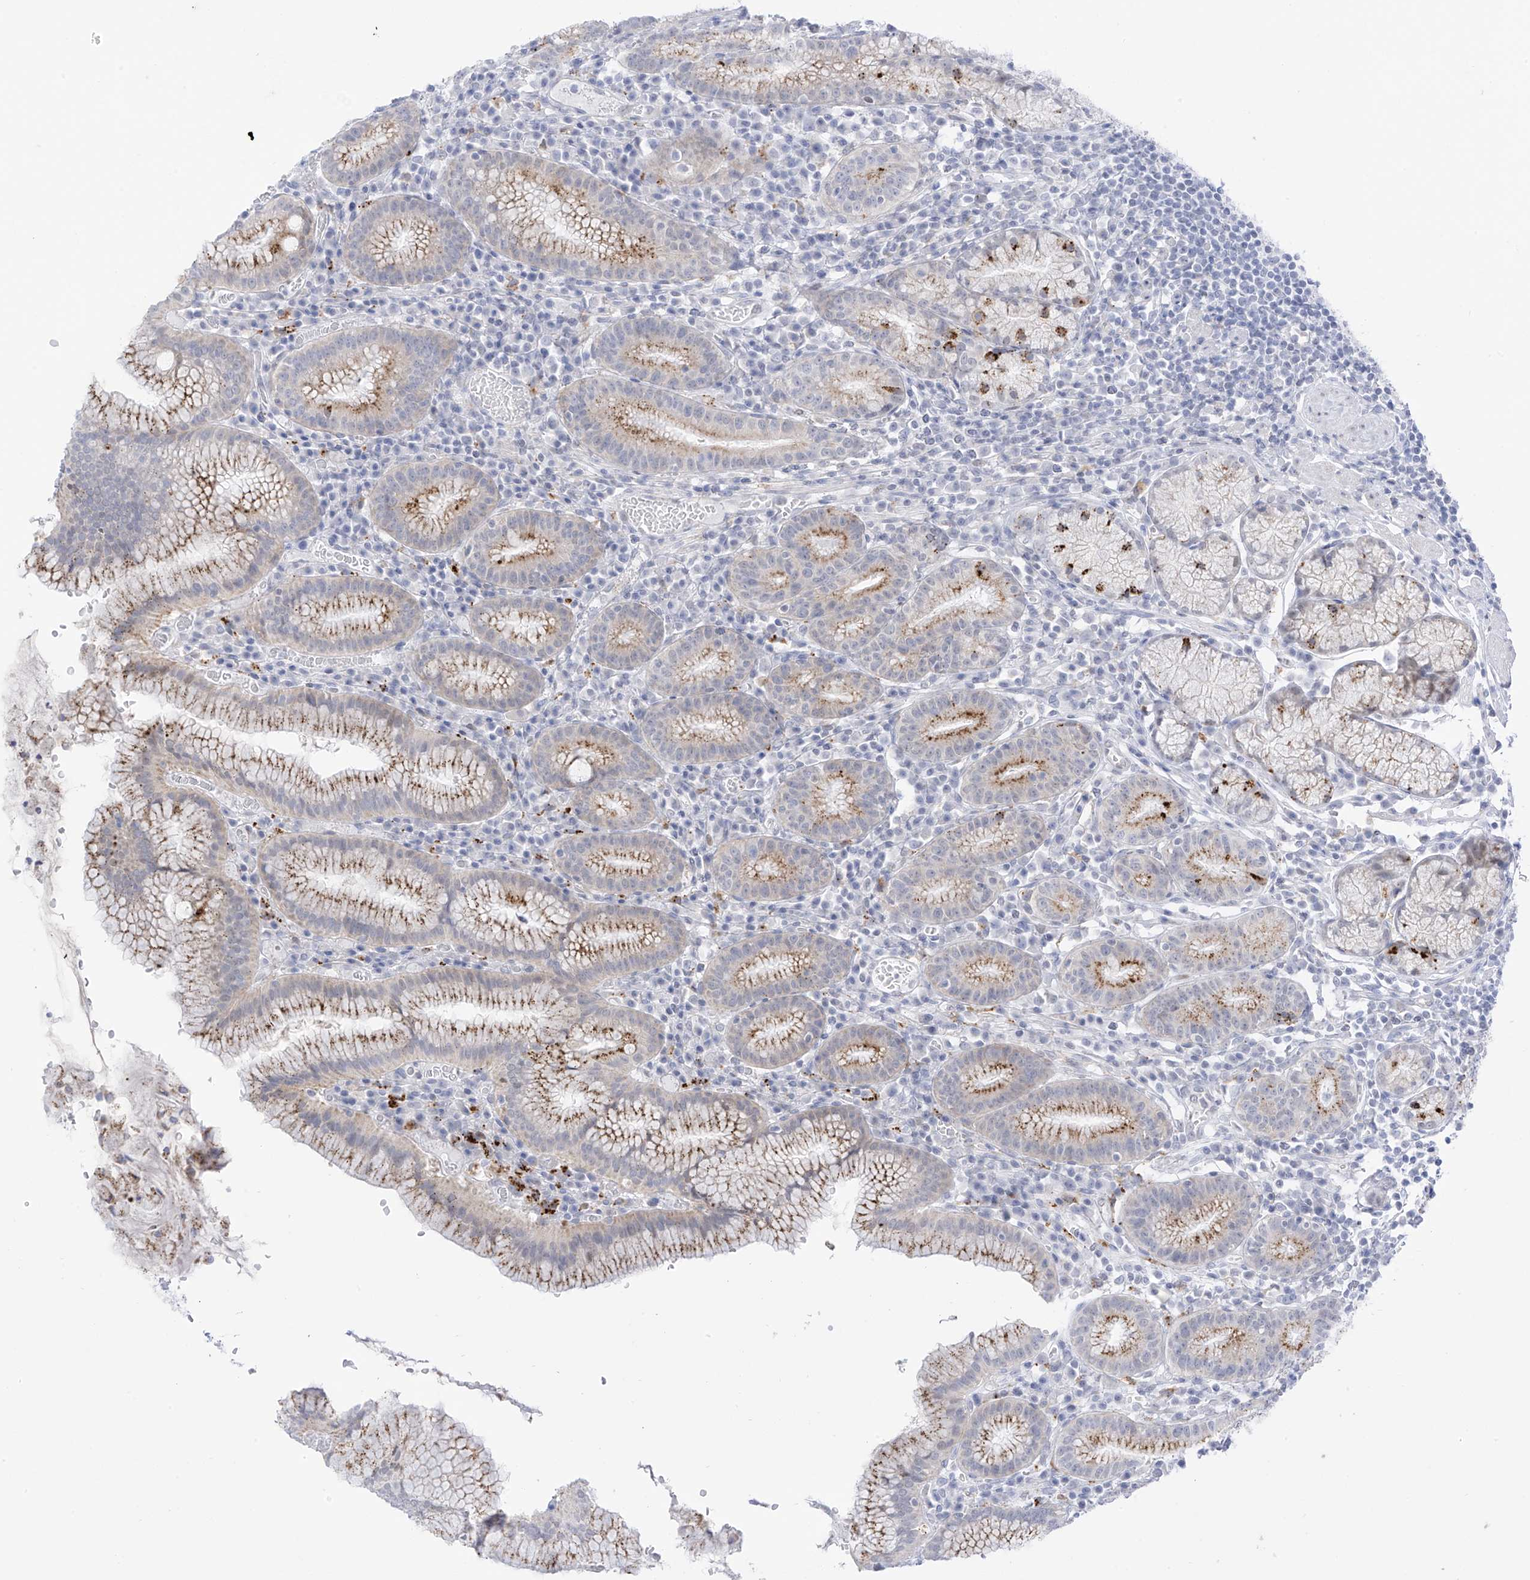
{"staining": {"intensity": "moderate", "quantity": "25%-75%", "location": "cytoplasmic/membranous"}, "tissue": "stomach", "cell_type": "Glandular cells", "image_type": "normal", "snomed": [{"axis": "morphology", "description": "Normal tissue, NOS"}, {"axis": "topography", "description": "Stomach"}], "caption": "Immunohistochemical staining of benign stomach exhibits moderate cytoplasmic/membranous protein staining in about 25%-75% of glandular cells. The protein is stained brown, and the nuclei are stained in blue (DAB (3,3'-diaminobenzidine) IHC with brightfield microscopy, high magnification).", "gene": "PSPH", "patient": {"sex": "male", "age": 55}}